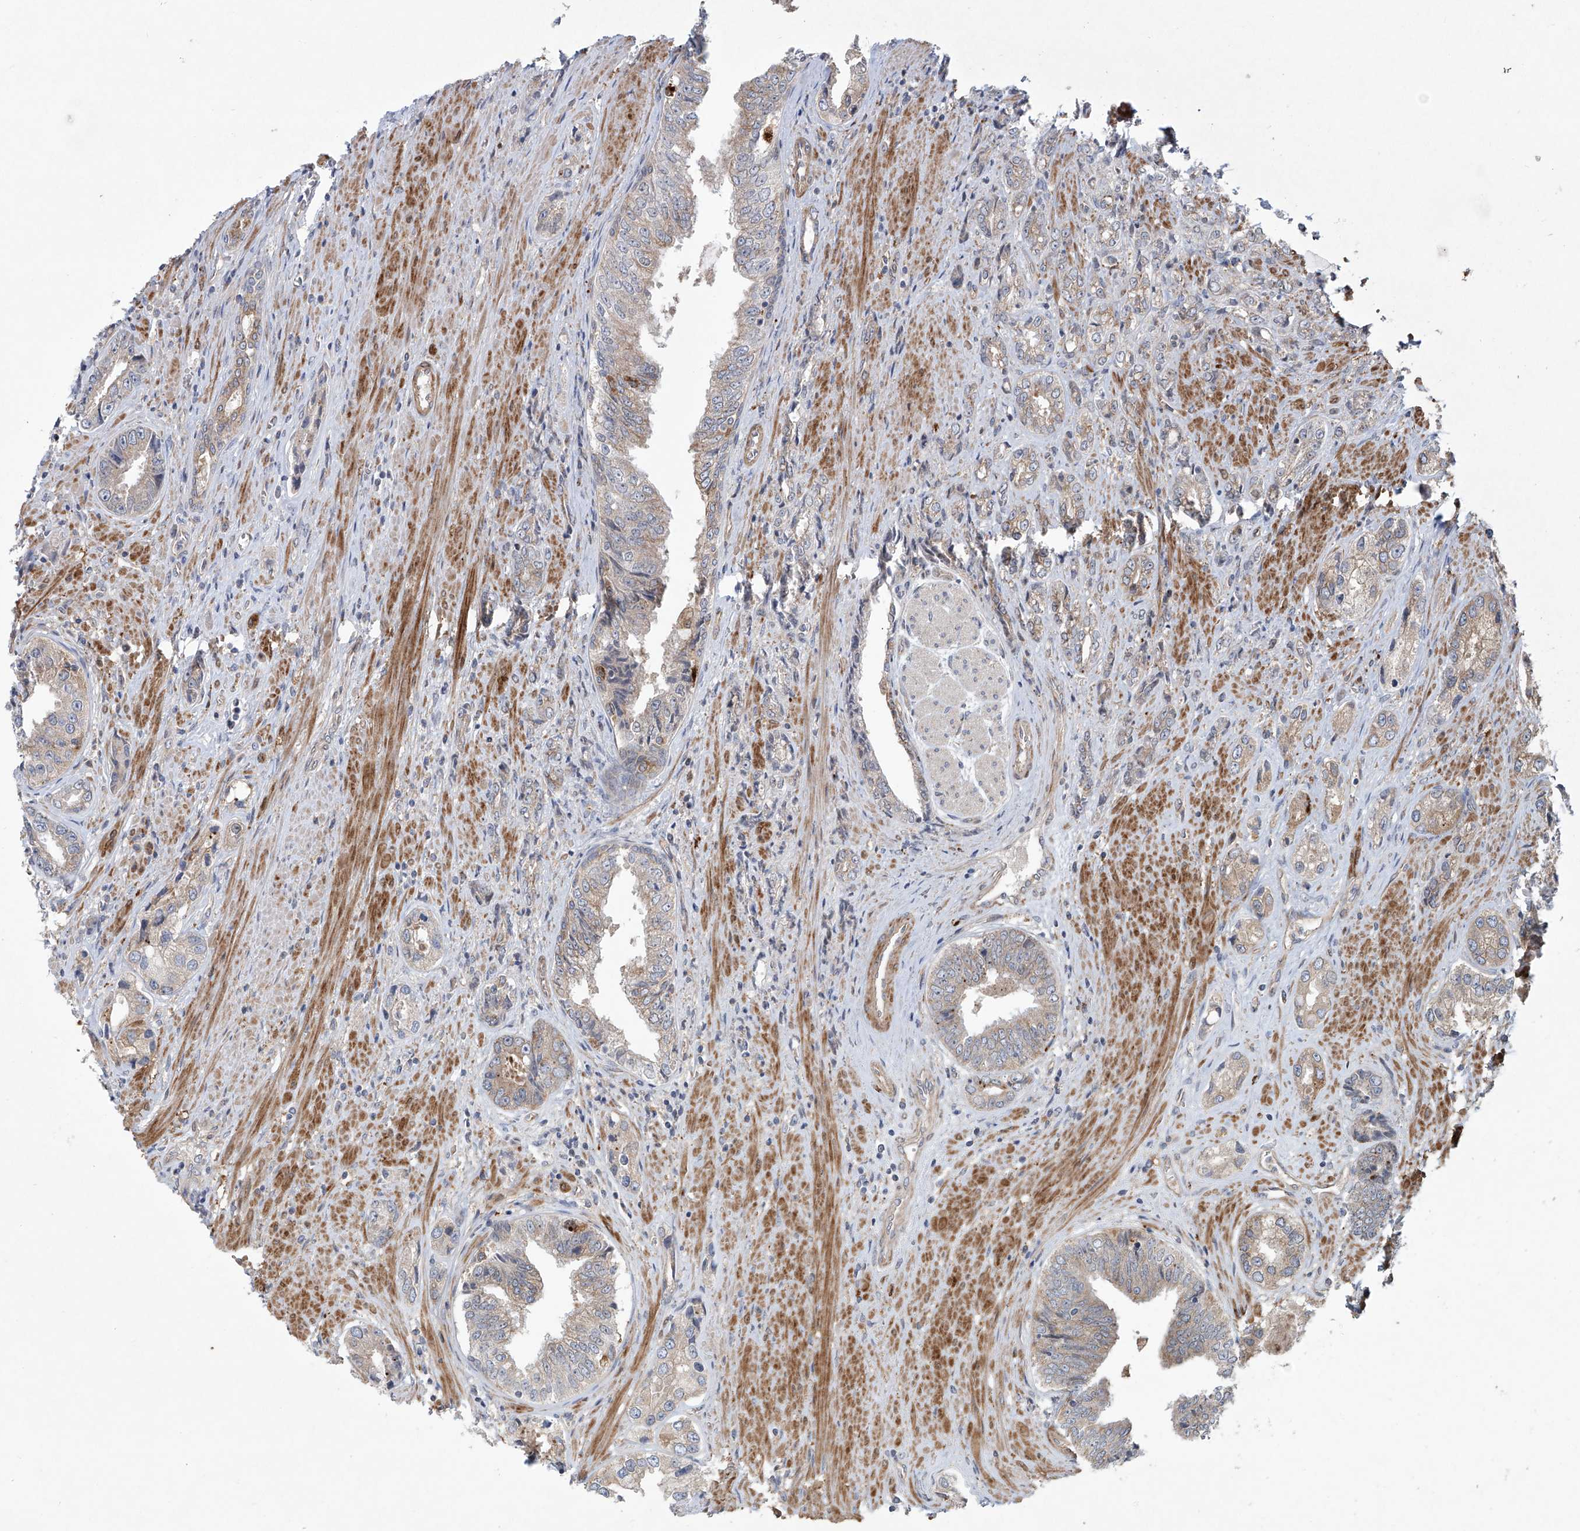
{"staining": {"intensity": "weak", "quantity": "<25%", "location": "cytoplasmic/membranous"}, "tissue": "prostate cancer", "cell_type": "Tumor cells", "image_type": "cancer", "snomed": [{"axis": "morphology", "description": "Adenocarcinoma, High grade"}, {"axis": "topography", "description": "Prostate"}], "caption": "Human prostate cancer stained for a protein using IHC shows no expression in tumor cells.", "gene": "KLC4", "patient": {"sex": "male", "age": 61}}